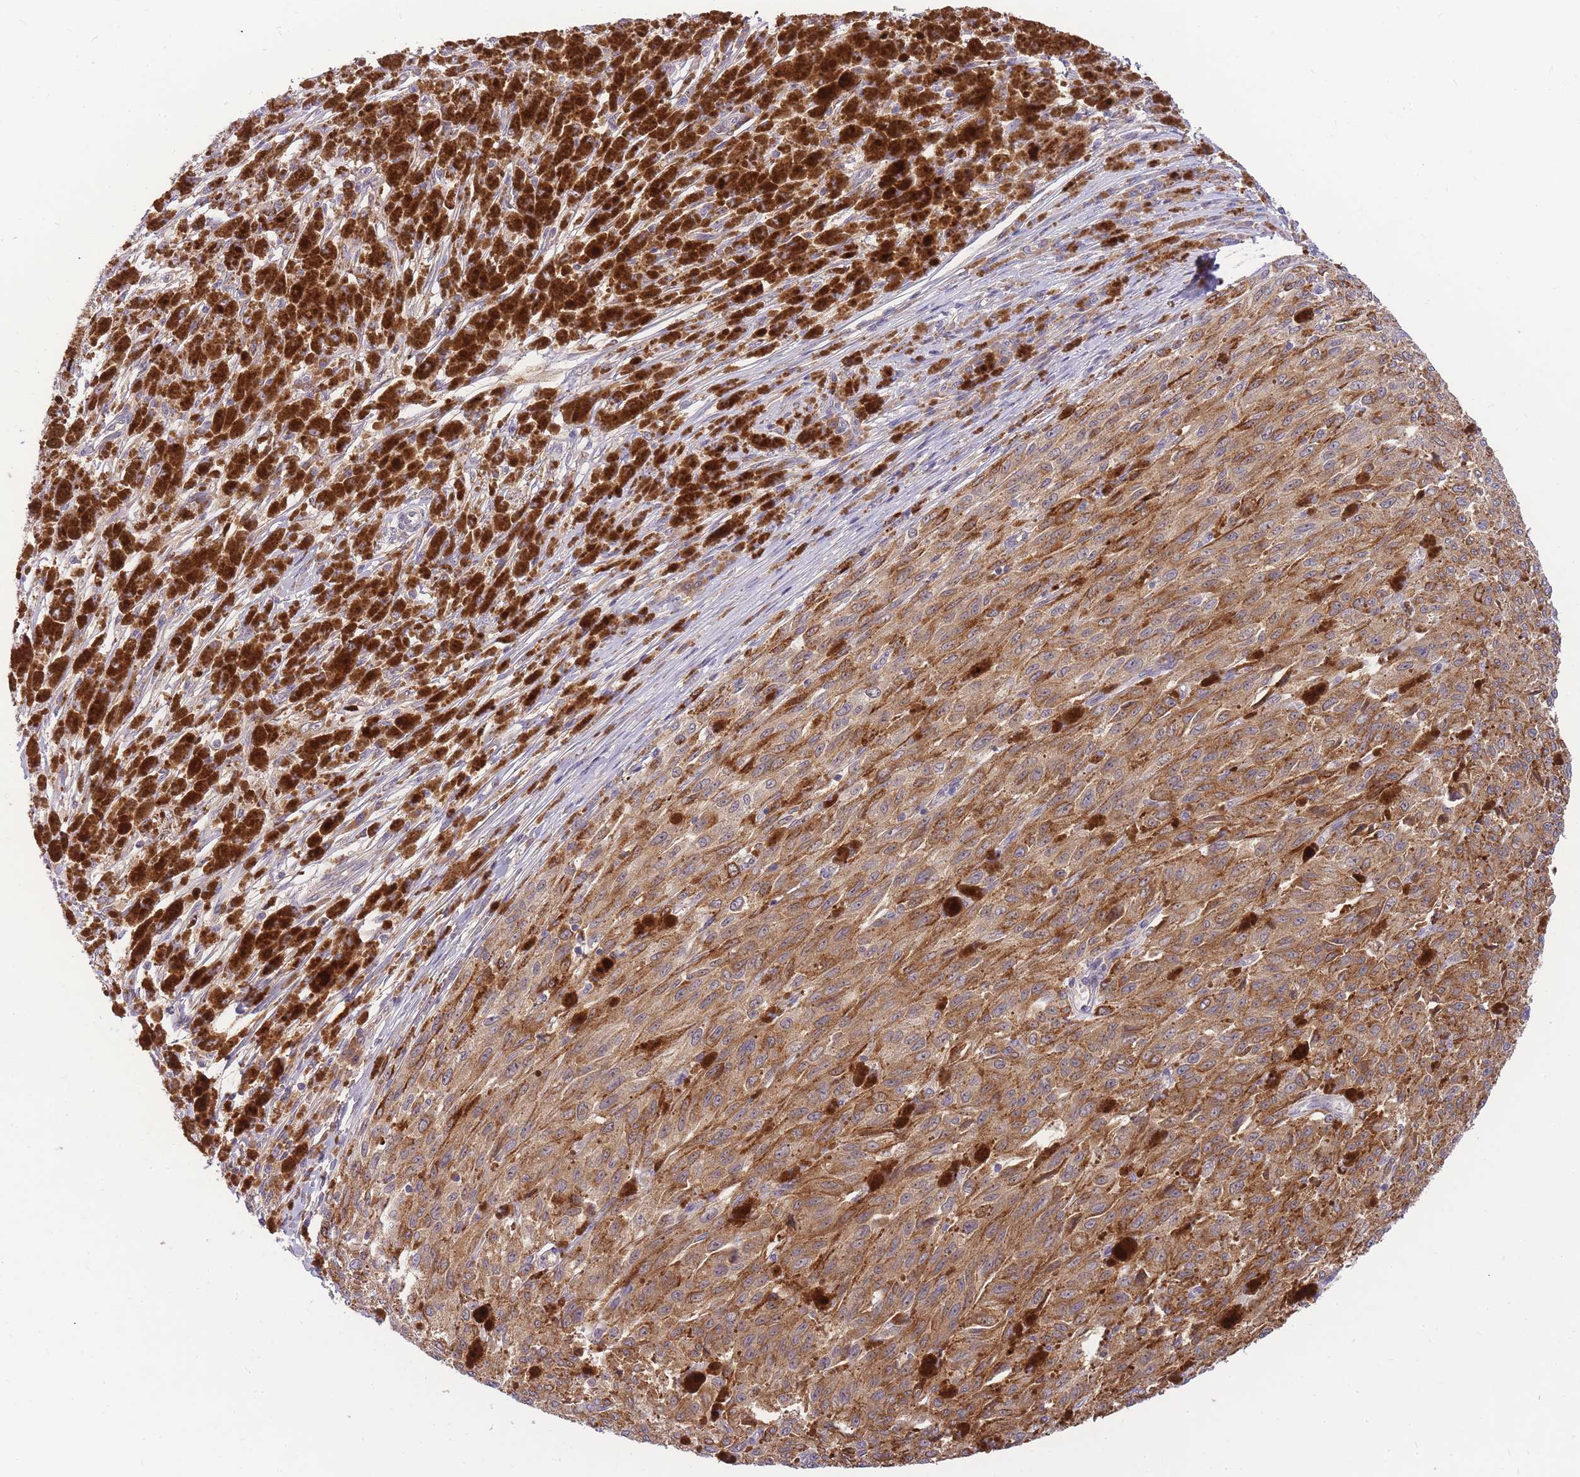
{"staining": {"intensity": "moderate", "quantity": ">75%", "location": "cytoplasmic/membranous"}, "tissue": "melanoma", "cell_type": "Tumor cells", "image_type": "cancer", "snomed": [{"axis": "morphology", "description": "Malignant melanoma, NOS"}, {"axis": "topography", "description": "Skin"}], "caption": "Moderate cytoplasmic/membranous positivity for a protein is identified in approximately >75% of tumor cells of malignant melanoma using immunohistochemistry (IHC).", "gene": "ZNF577", "patient": {"sex": "female", "age": 52}}